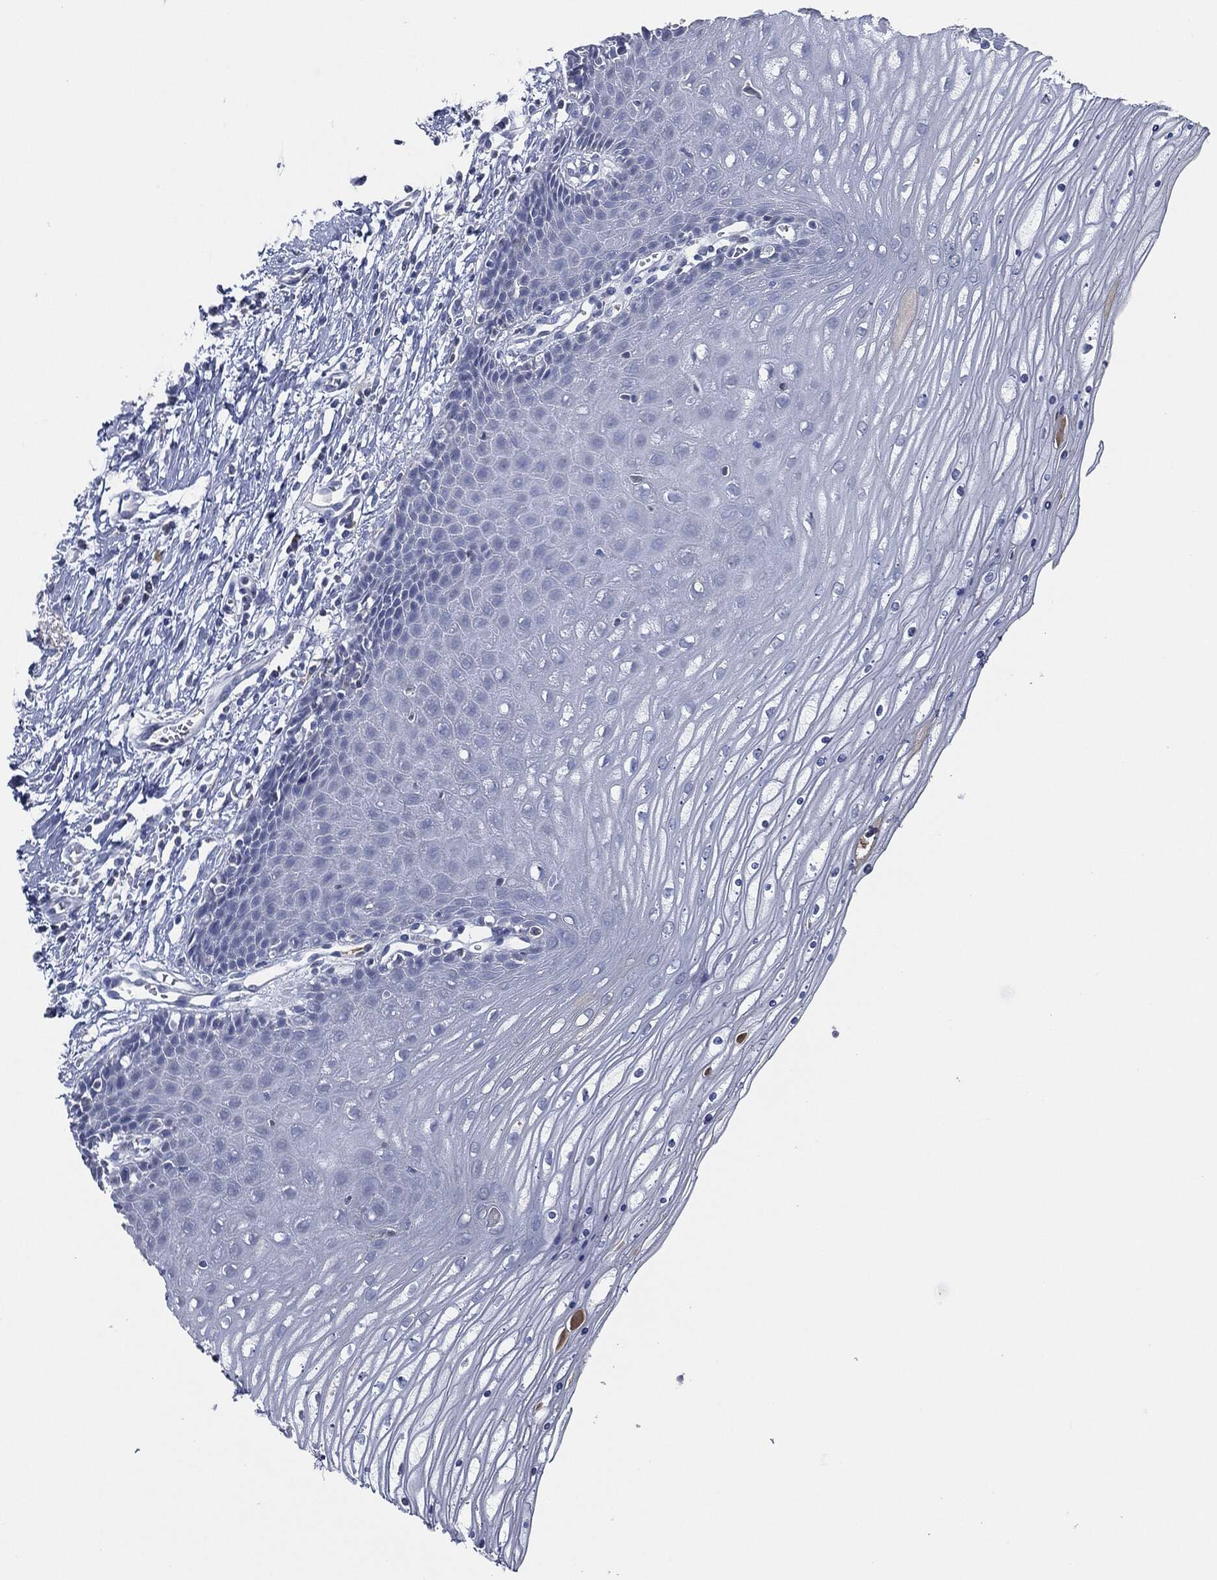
{"staining": {"intensity": "negative", "quantity": "none", "location": "none"}, "tissue": "cervix", "cell_type": "Glandular cells", "image_type": "normal", "snomed": [{"axis": "morphology", "description": "Normal tissue, NOS"}, {"axis": "topography", "description": "Cervix"}], "caption": "IHC histopathology image of normal cervix stained for a protein (brown), which shows no expression in glandular cells. (Brightfield microscopy of DAB immunohistochemistry (IHC) at high magnification).", "gene": "SIGLEC7", "patient": {"sex": "female", "age": 35}}